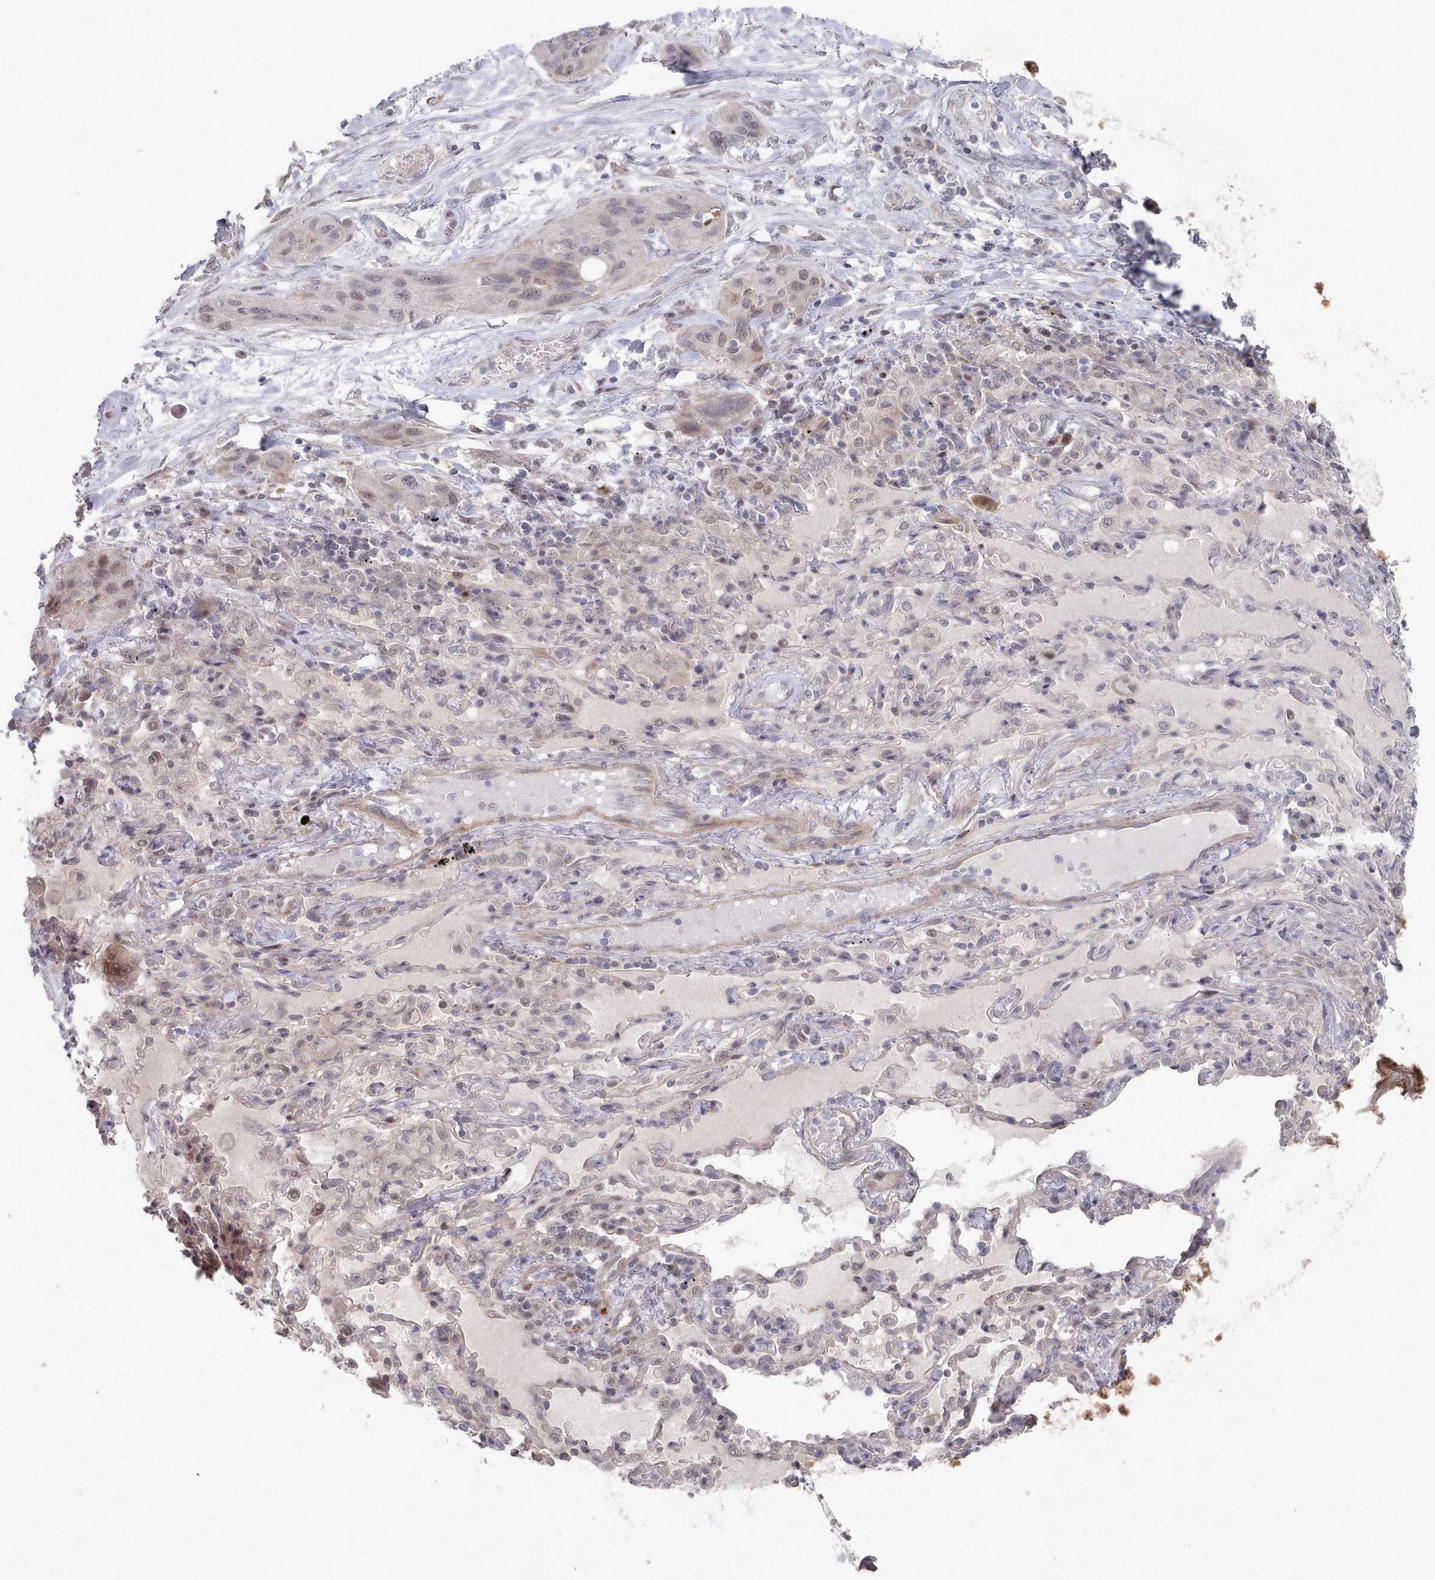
{"staining": {"intensity": "weak", "quantity": "<25%", "location": "nuclear"}, "tissue": "lung cancer", "cell_type": "Tumor cells", "image_type": "cancer", "snomed": [{"axis": "morphology", "description": "Squamous cell carcinoma, NOS"}, {"axis": "topography", "description": "Lung"}], "caption": "The IHC photomicrograph has no significant expression in tumor cells of lung cancer tissue.", "gene": "CPSF4", "patient": {"sex": "female", "age": 70}}